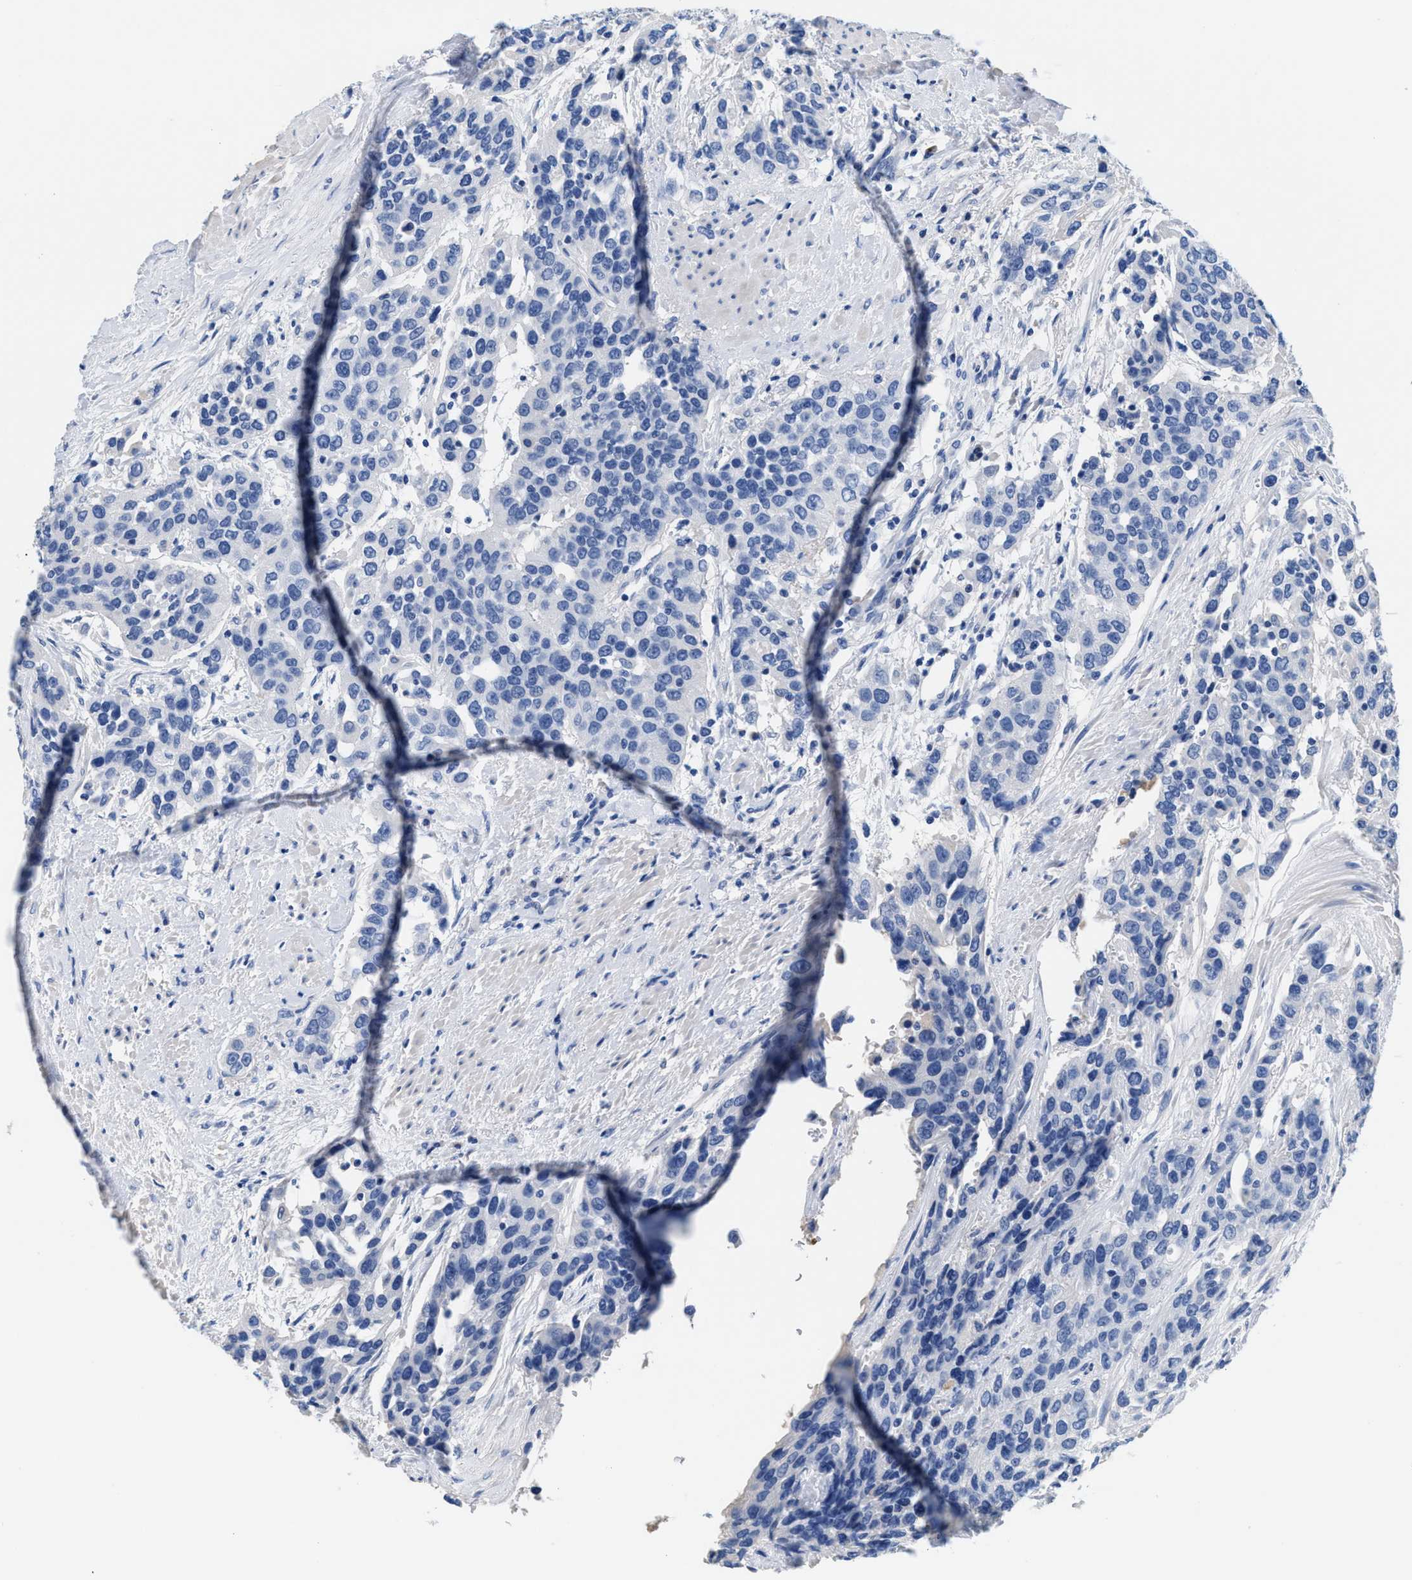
{"staining": {"intensity": "negative", "quantity": "none", "location": "none"}, "tissue": "urothelial cancer", "cell_type": "Tumor cells", "image_type": "cancer", "snomed": [{"axis": "morphology", "description": "Urothelial carcinoma, High grade"}, {"axis": "topography", "description": "Urinary bladder"}], "caption": "Urothelial carcinoma (high-grade) was stained to show a protein in brown. There is no significant expression in tumor cells. Brightfield microscopy of immunohistochemistry (IHC) stained with DAB (3,3'-diaminobenzidine) (brown) and hematoxylin (blue), captured at high magnification.", "gene": "SLFN13", "patient": {"sex": "female", "age": 80}}